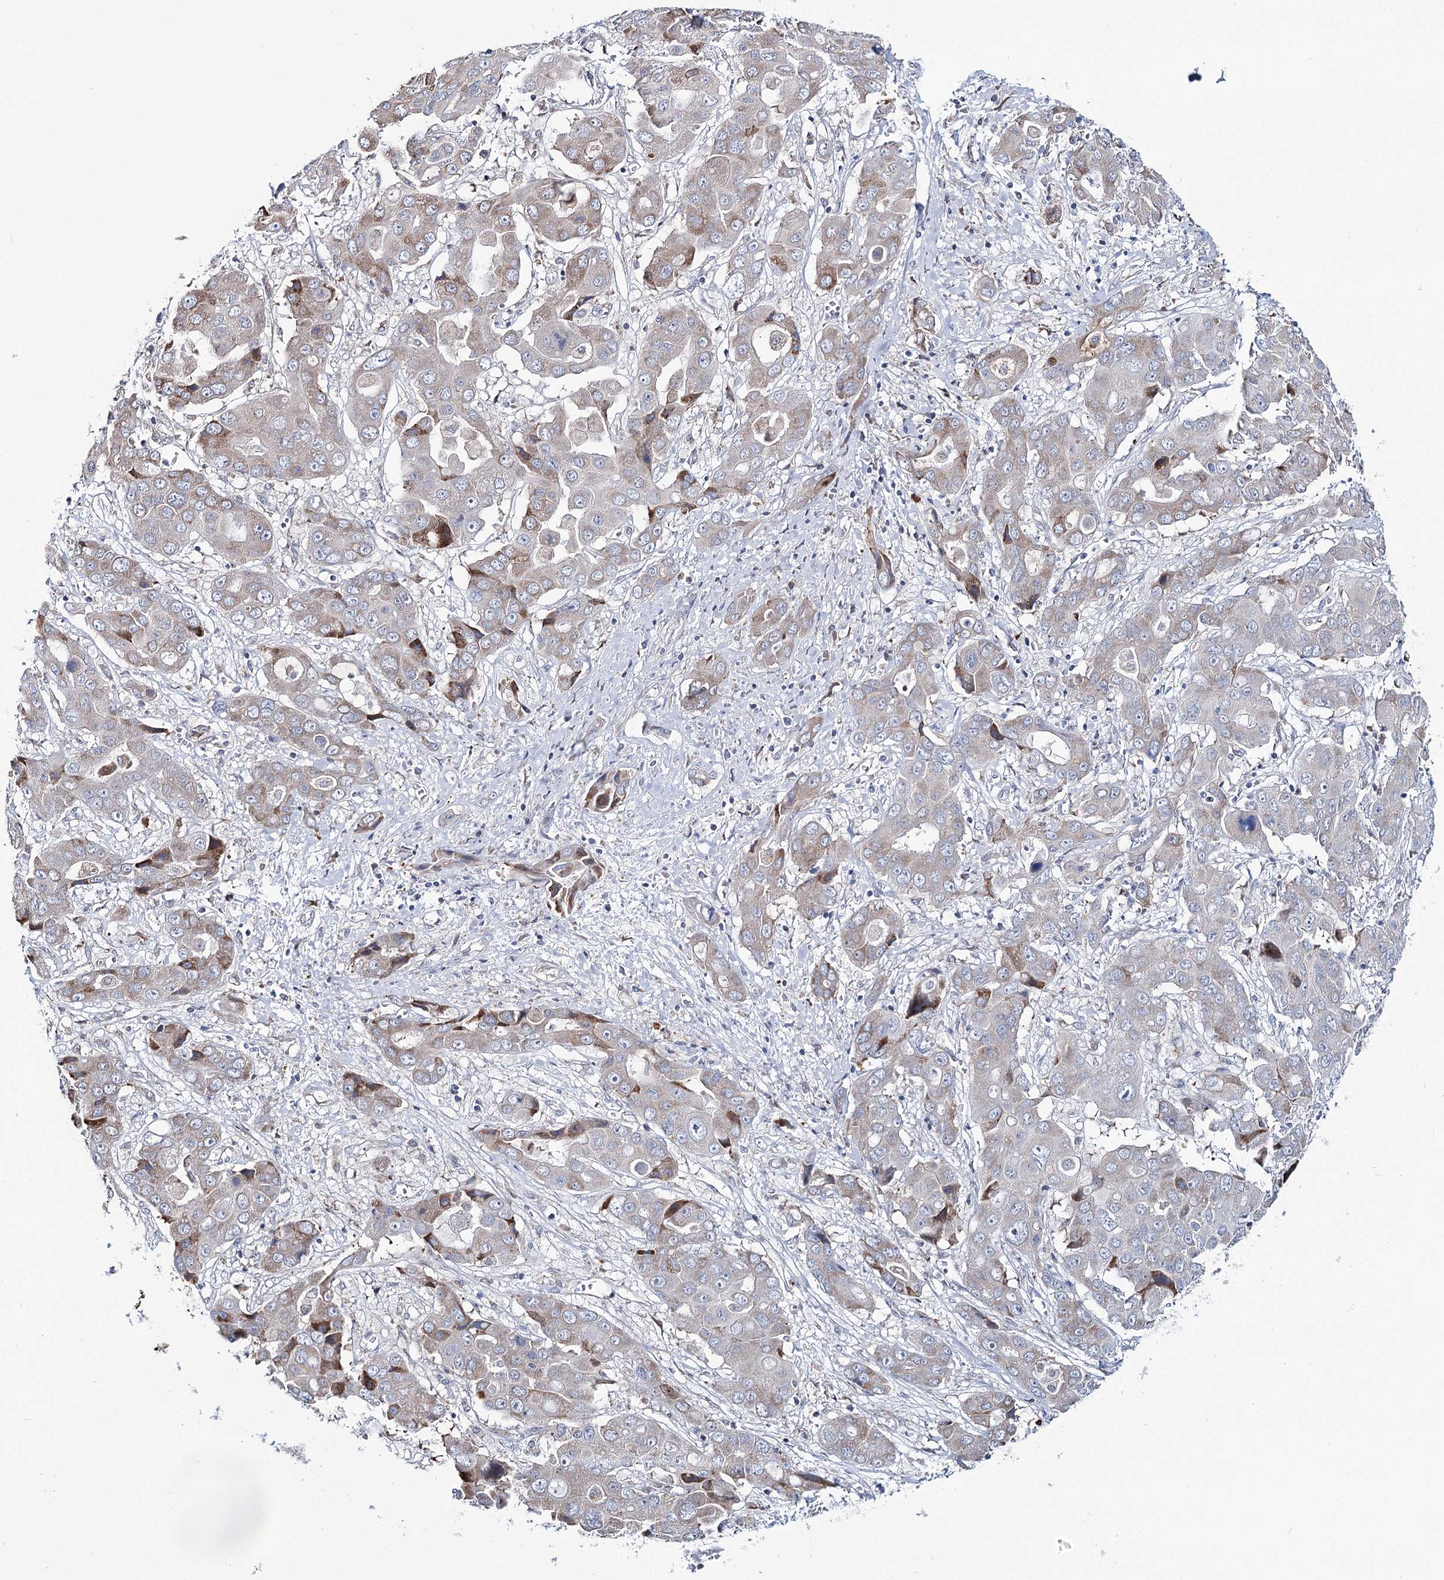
{"staining": {"intensity": "weak", "quantity": "25%-75%", "location": "cytoplasmic/membranous"}, "tissue": "liver cancer", "cell_type": "Tumor cells", "image_type": "cancer", "snomed": [{"axis": "morphology", "description": "Cholangiocarcinoma"}, {"axis": "topography", "description": "Liver"}], "caption": "Liver cancer was stained to show a protein in brown. There is low levels of weak cytoplasmic/membranous staining in approximately 25%-75% of tumor cells.", "gene": "CPLANE1", "patient": {"sex": "male", "age": 67}}